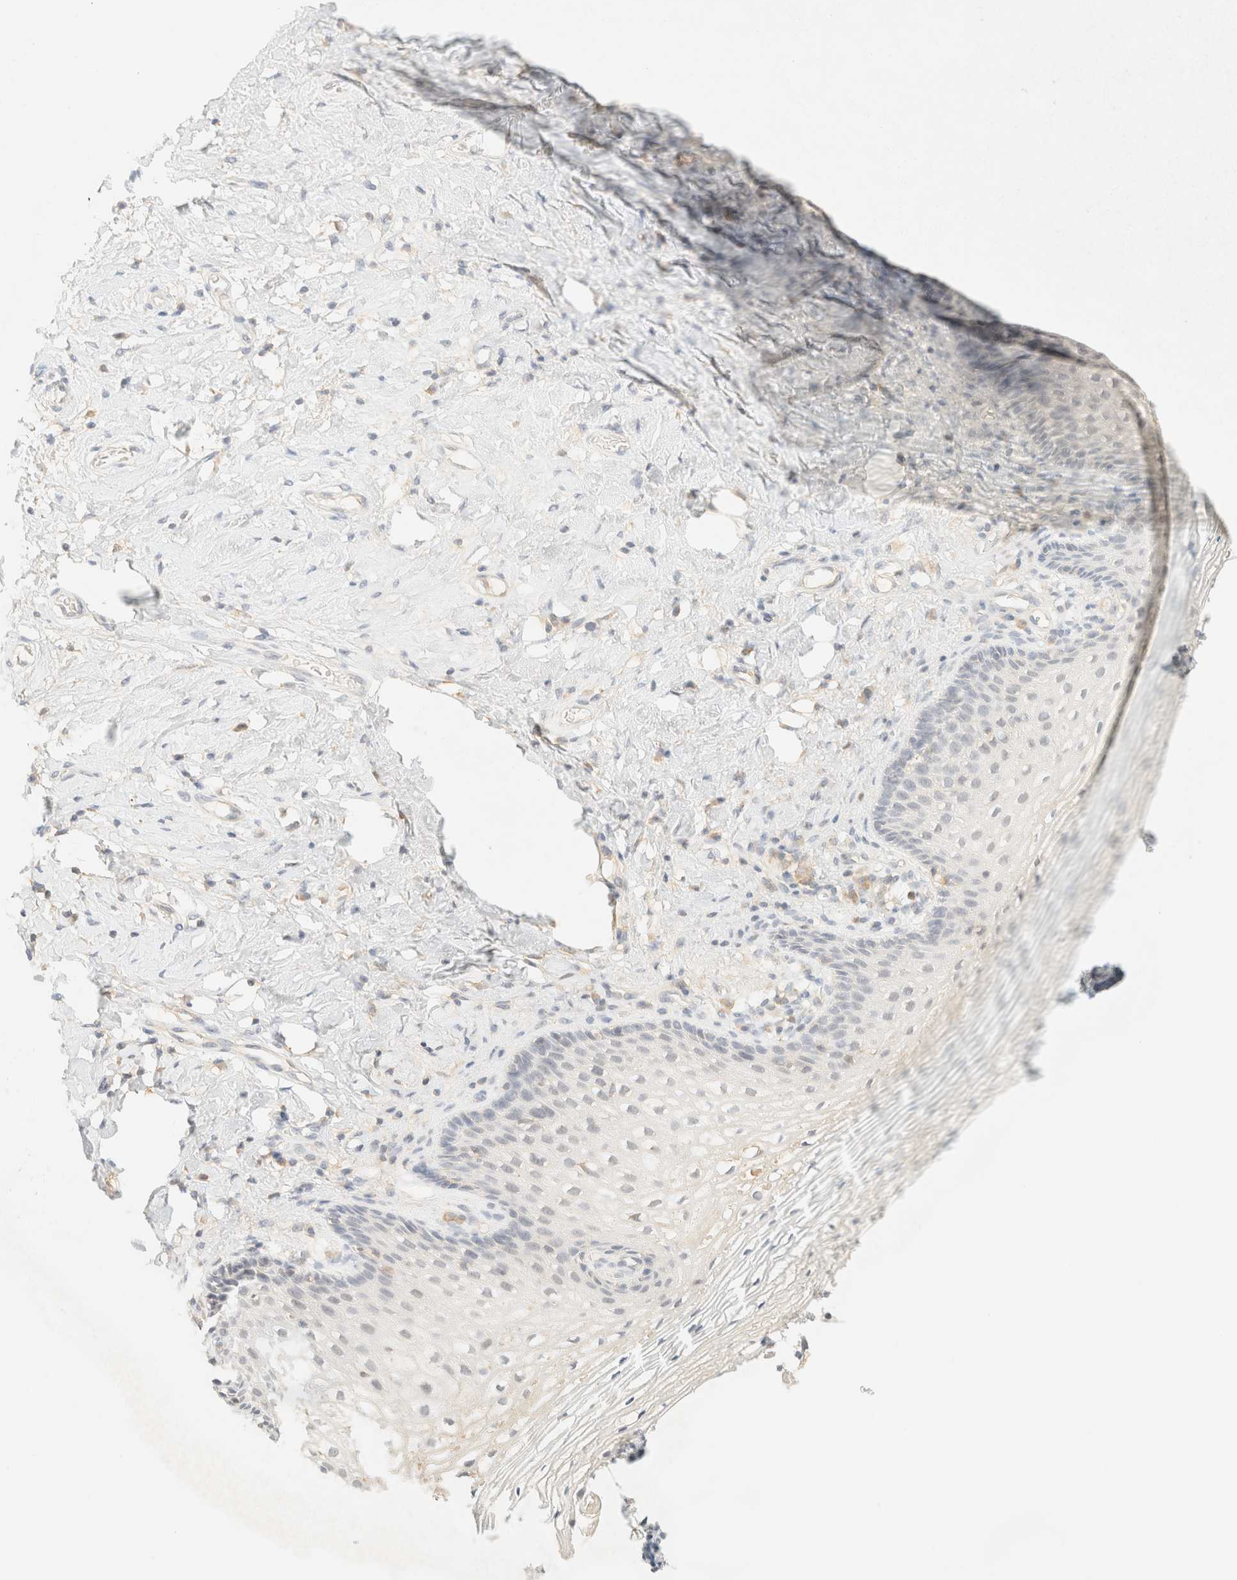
{"staining": {"intensity": "negative", "quantity": "none", "location": "none"}, "tissue": "vagina", "cell_type": "Squamous epithelial cells", "image_type": "normal", "snomed": [{"axis": "morphology", "description": "Normal tissue, NOS"}, {"axis": "topography", "description": "Vagina"}], "caption": "This image is of unremarkable vagina stained with immunohistochemistry to label a protein in brown with the nuclei are counter-stained blue. There is no staining in squamous epithelial cells.", "gene": "TIMD4", "patient": {"sex": "female", "age": 60}}